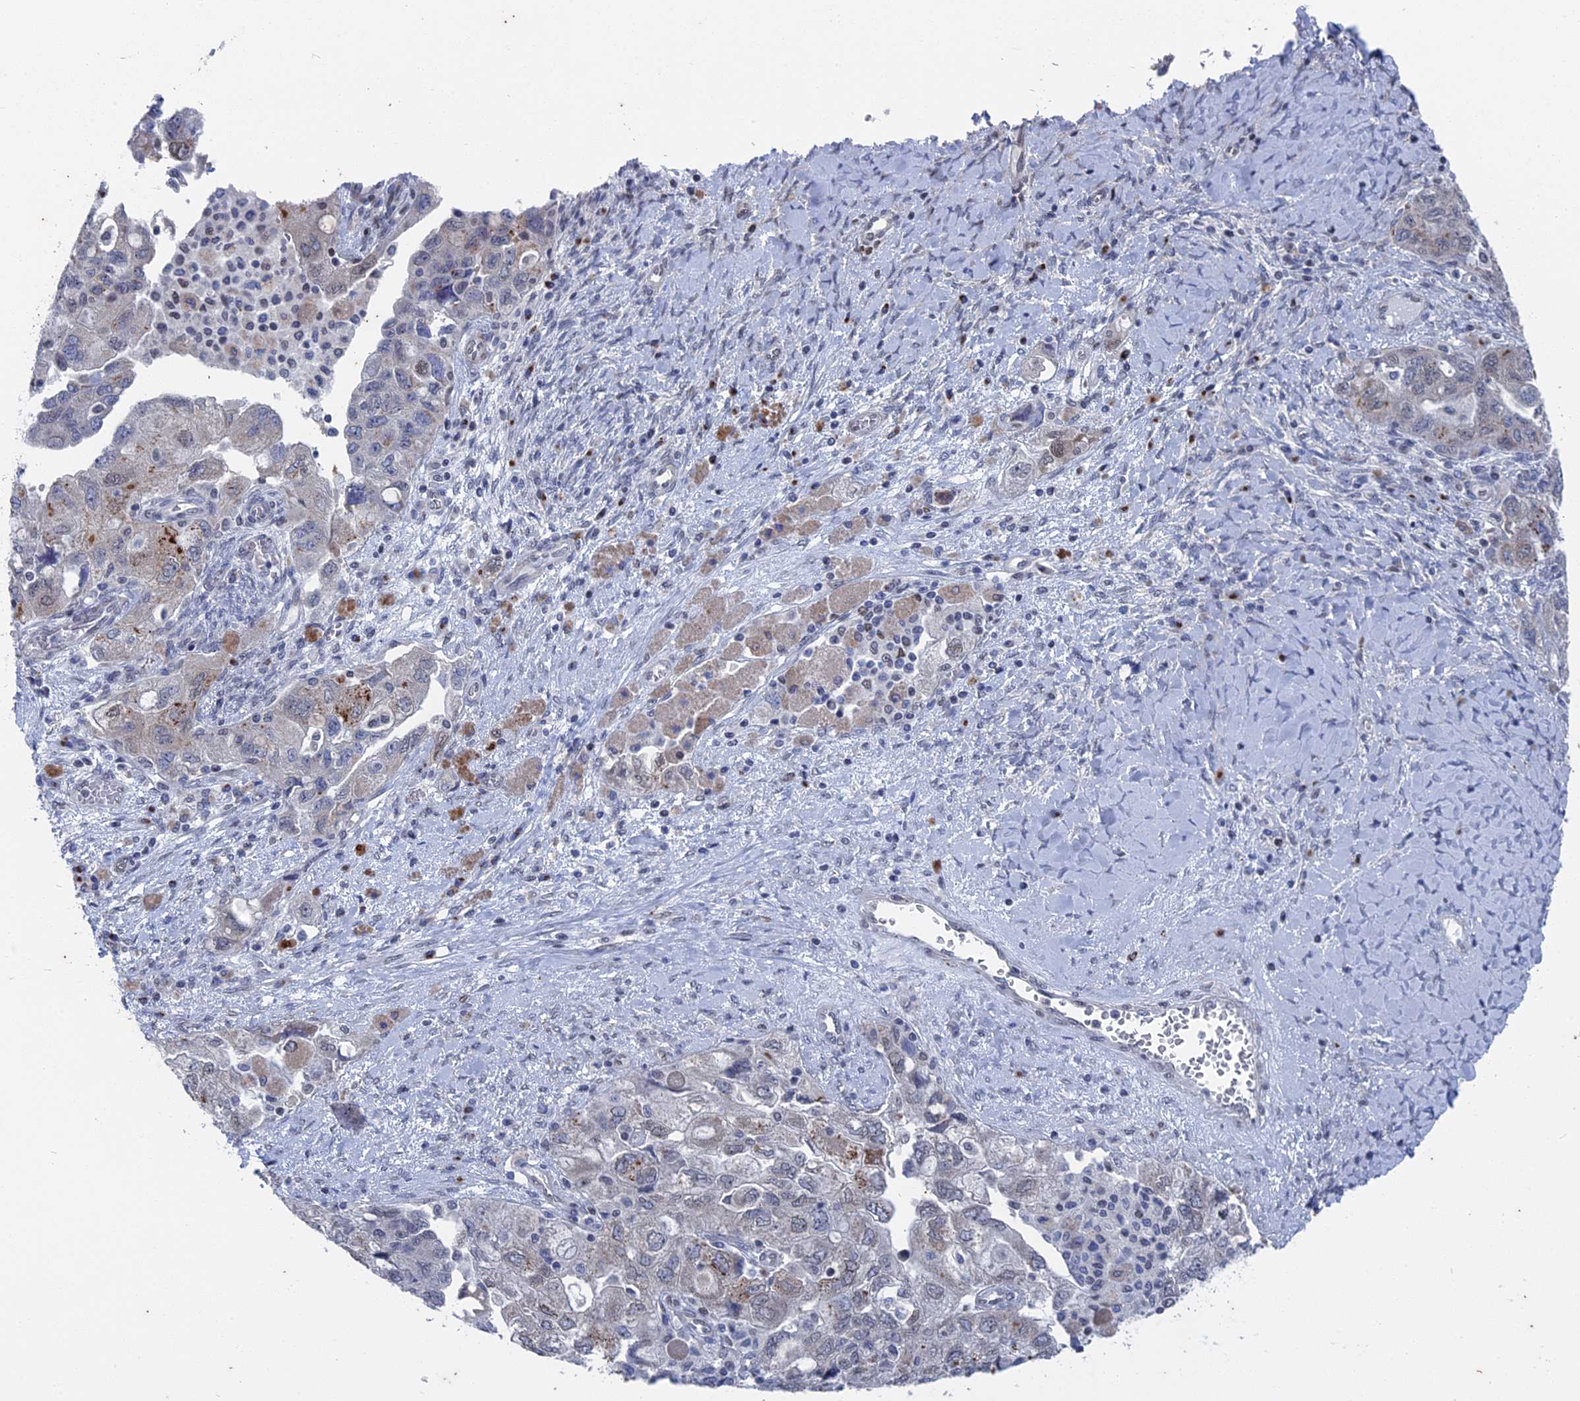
{"staining": {"intensity": "moderate", "quantity": "<25%", "location": "cytoplasmic/membranous"}, "tissue": "ovarian cancer", "cell_type": "Tumor cells", "image_type": "cancer", "snomed": [{"axis": "morphology", "description": "Carcinoma, NOS"}, {"axis": "morphology", "description": "Cystadenocarcinoma, serous, NOS"}, {"axis": "topography", "description": "Ovary"}], "caption": "Brown immunohistochemical staining in ovarian cancer (carcinoma) demonstrates moderate cytoplasmic/membranous positivity in about <25% of tumor cells. (DAB (3,3'-diaminobenzidine) = brown stain, brightfield microscopy at high magnification).", "gene": "MTRF1", "patient": {"sex": "female", "age": 69}}